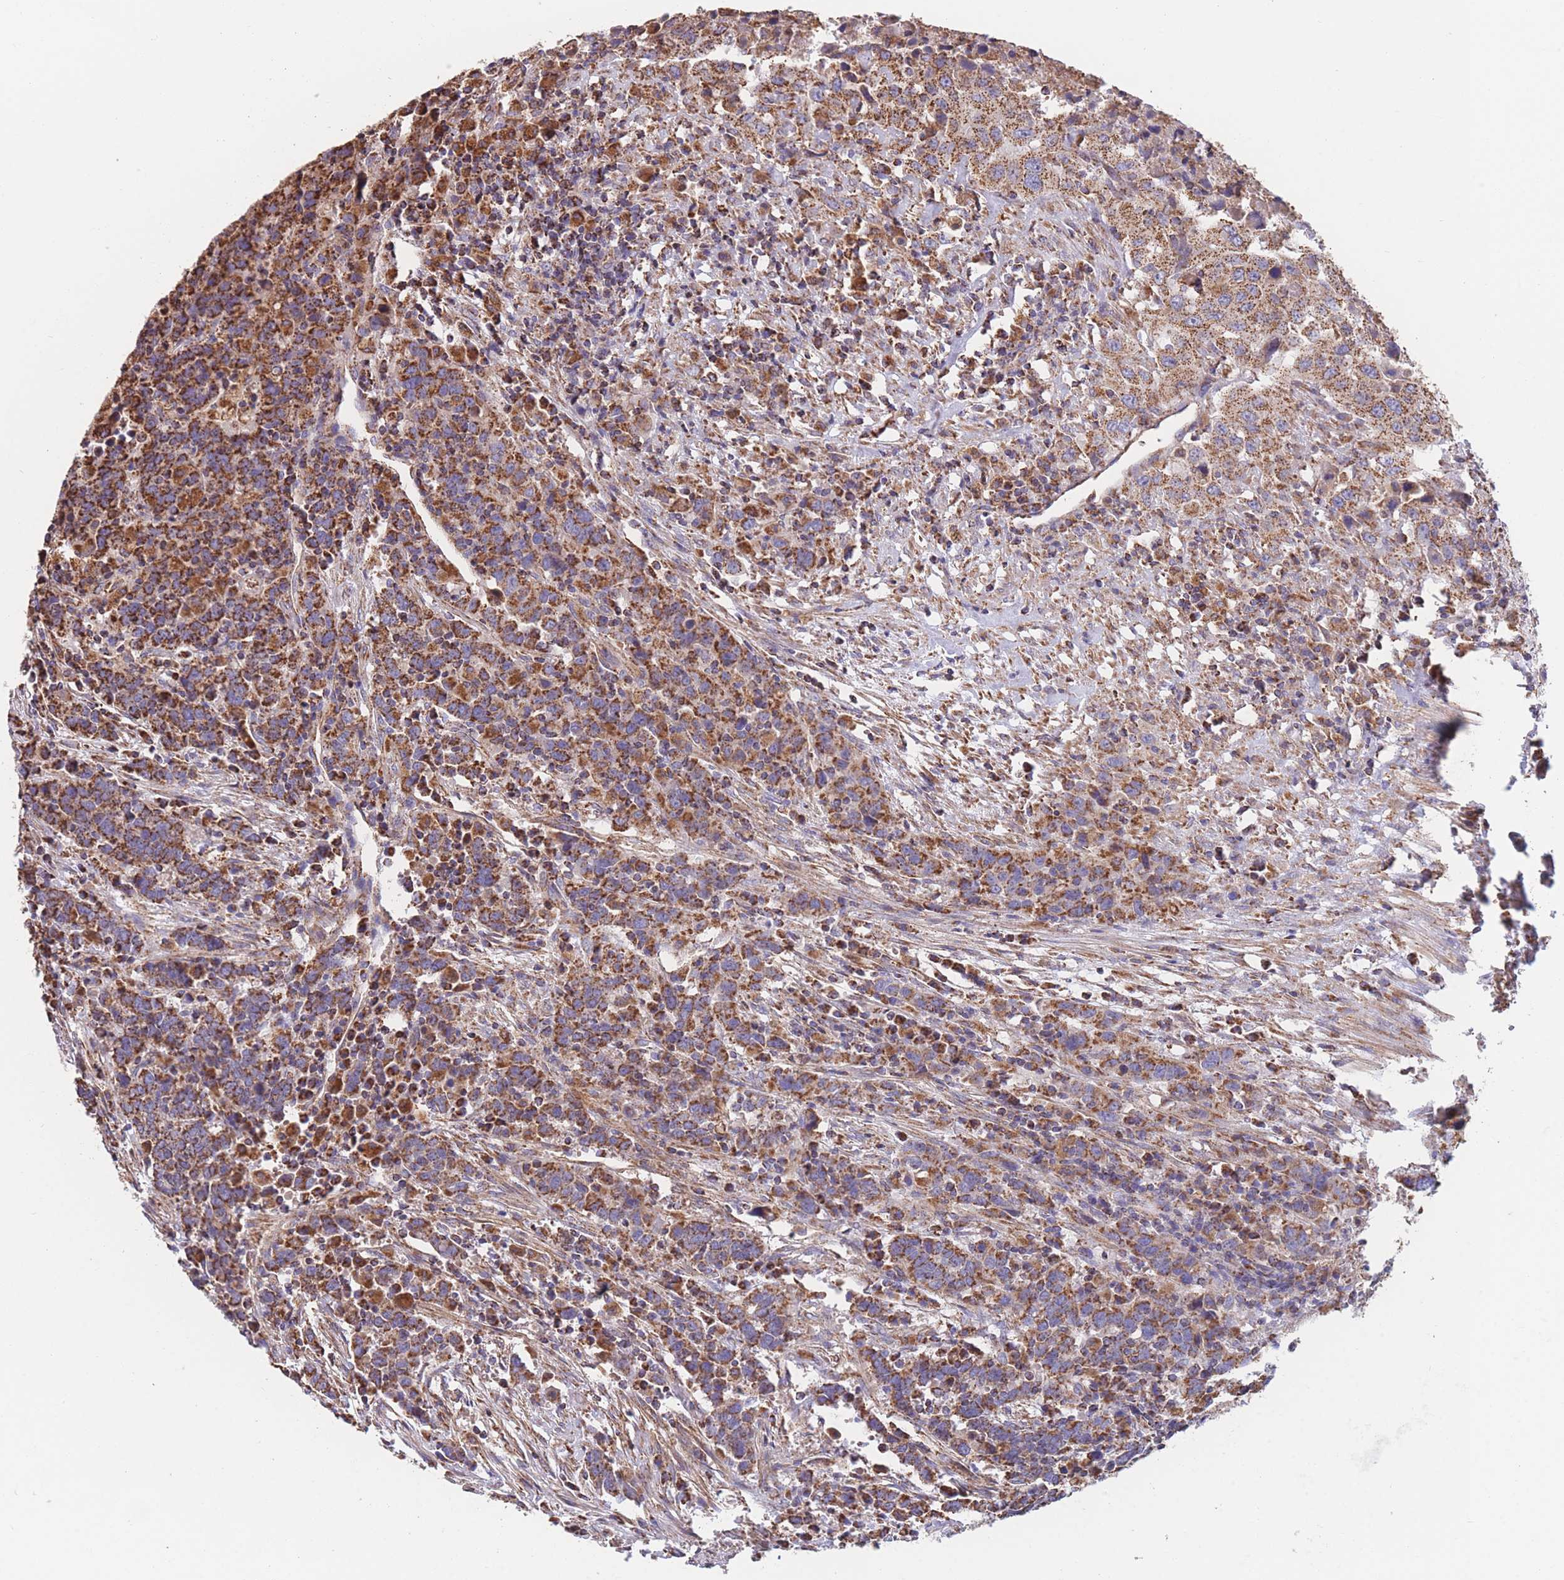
{"staining": {"intensity": "strong", "quantity": ">75%", "location": "cytoplasmic/membranous"}, "tissue": "urothelial cancer", "cell_type": "Tumor cells", "image_type": "cancer", "snomed": [{"axis": "morphology", "description": "Urothelial carcinoma, High grade"}, {"axis": "topography", "description": "Urinary bladder"}], "caption": "Immunohistochemical staining of high-grade urothelial carcinoma exhibits high levels of strong cytoplasmic/membranous positivity in approximately >75% of tumor cells.", "gene": "FKBP8", "patient": {"sex": "male", "age": 61}}